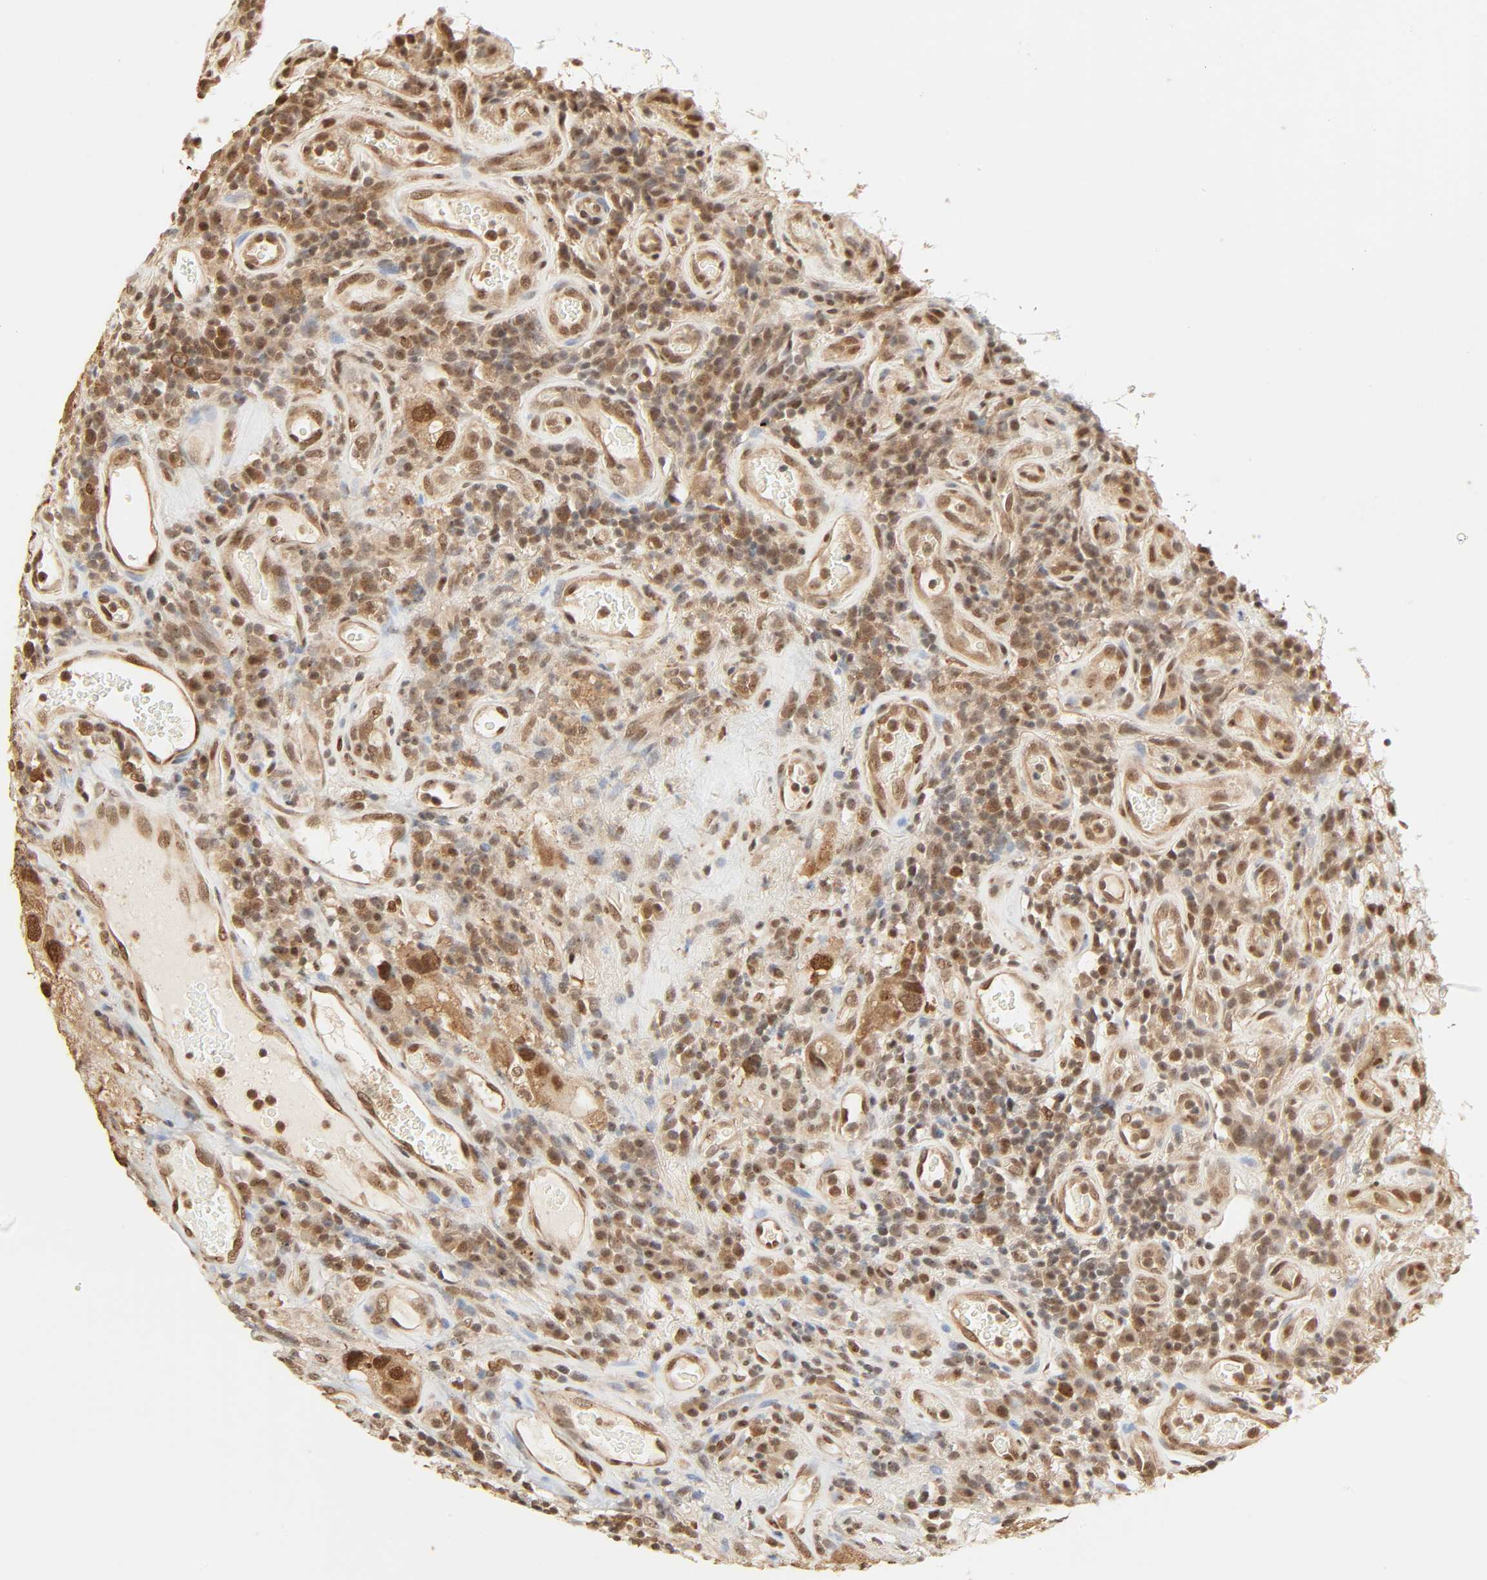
{"staining": {"intensity": "moderate", "quantity": ">75%", "location": "cytoplasmic/membranous,nuclear"}, "tissue": "urothelial cancer", "cell_type": "Tumor cells", "image_type": "cancer", "snomed": [{"axis": "morphology", "description": "Urothelial carcinoma, High grade"}, {"axis": "topography", "description": "Urinary bladder"}], "caption": "Protein expression analysis of high-grade urothelial carcinoma displays moderate cytoplasmic/membranous and nuclear positivity in about >75% of tumor cells.", "gene": "UBC", "patient": {"sex": "female", "age": 64}}